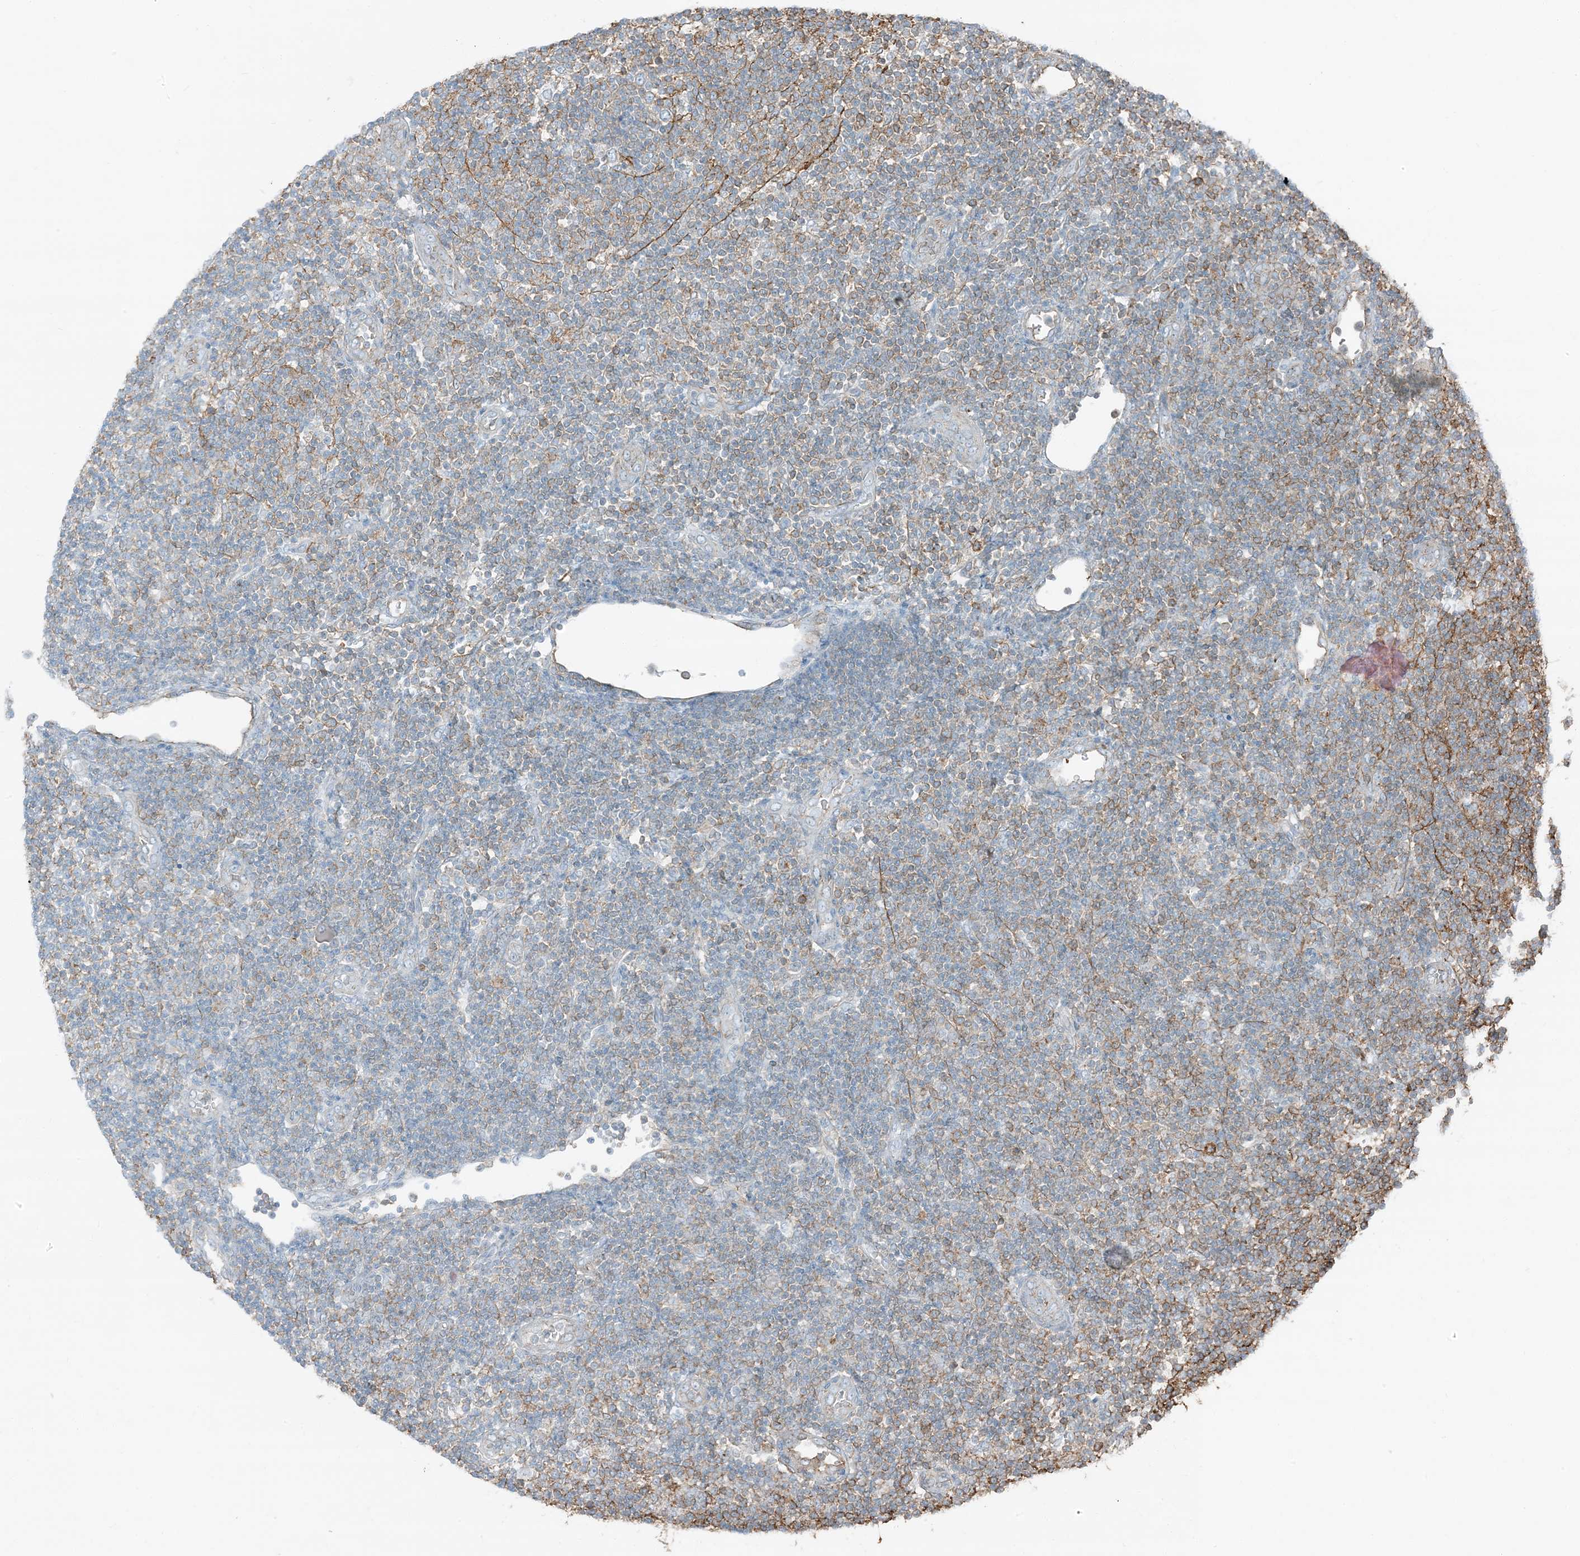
{"staining": {"intensity": "negative", "quantity": "none", "location": "none"}, "tissue": "lymphoma", "cell_type": "Tumor cells", "image_type": "cancer", "snomed": [{"axis": "morphology", "description": "Malignant lymphoma, non-Hodgkin's type, Low grade"}, {"axis": "topography", "description": "Lymph node"}], "caption": "A histopathology image of human low-grade malignant lymphoma, non-Hodgkin's type is negative for staining in tumor cells. (Stains: DAB immunohistochemistry (IHC) with hematoxylin counter stain, Microscopy: brightfield microscopy at high magnification).", "gene": "APOBEC3C", "patient": {"sex": "male", "age": 83}}